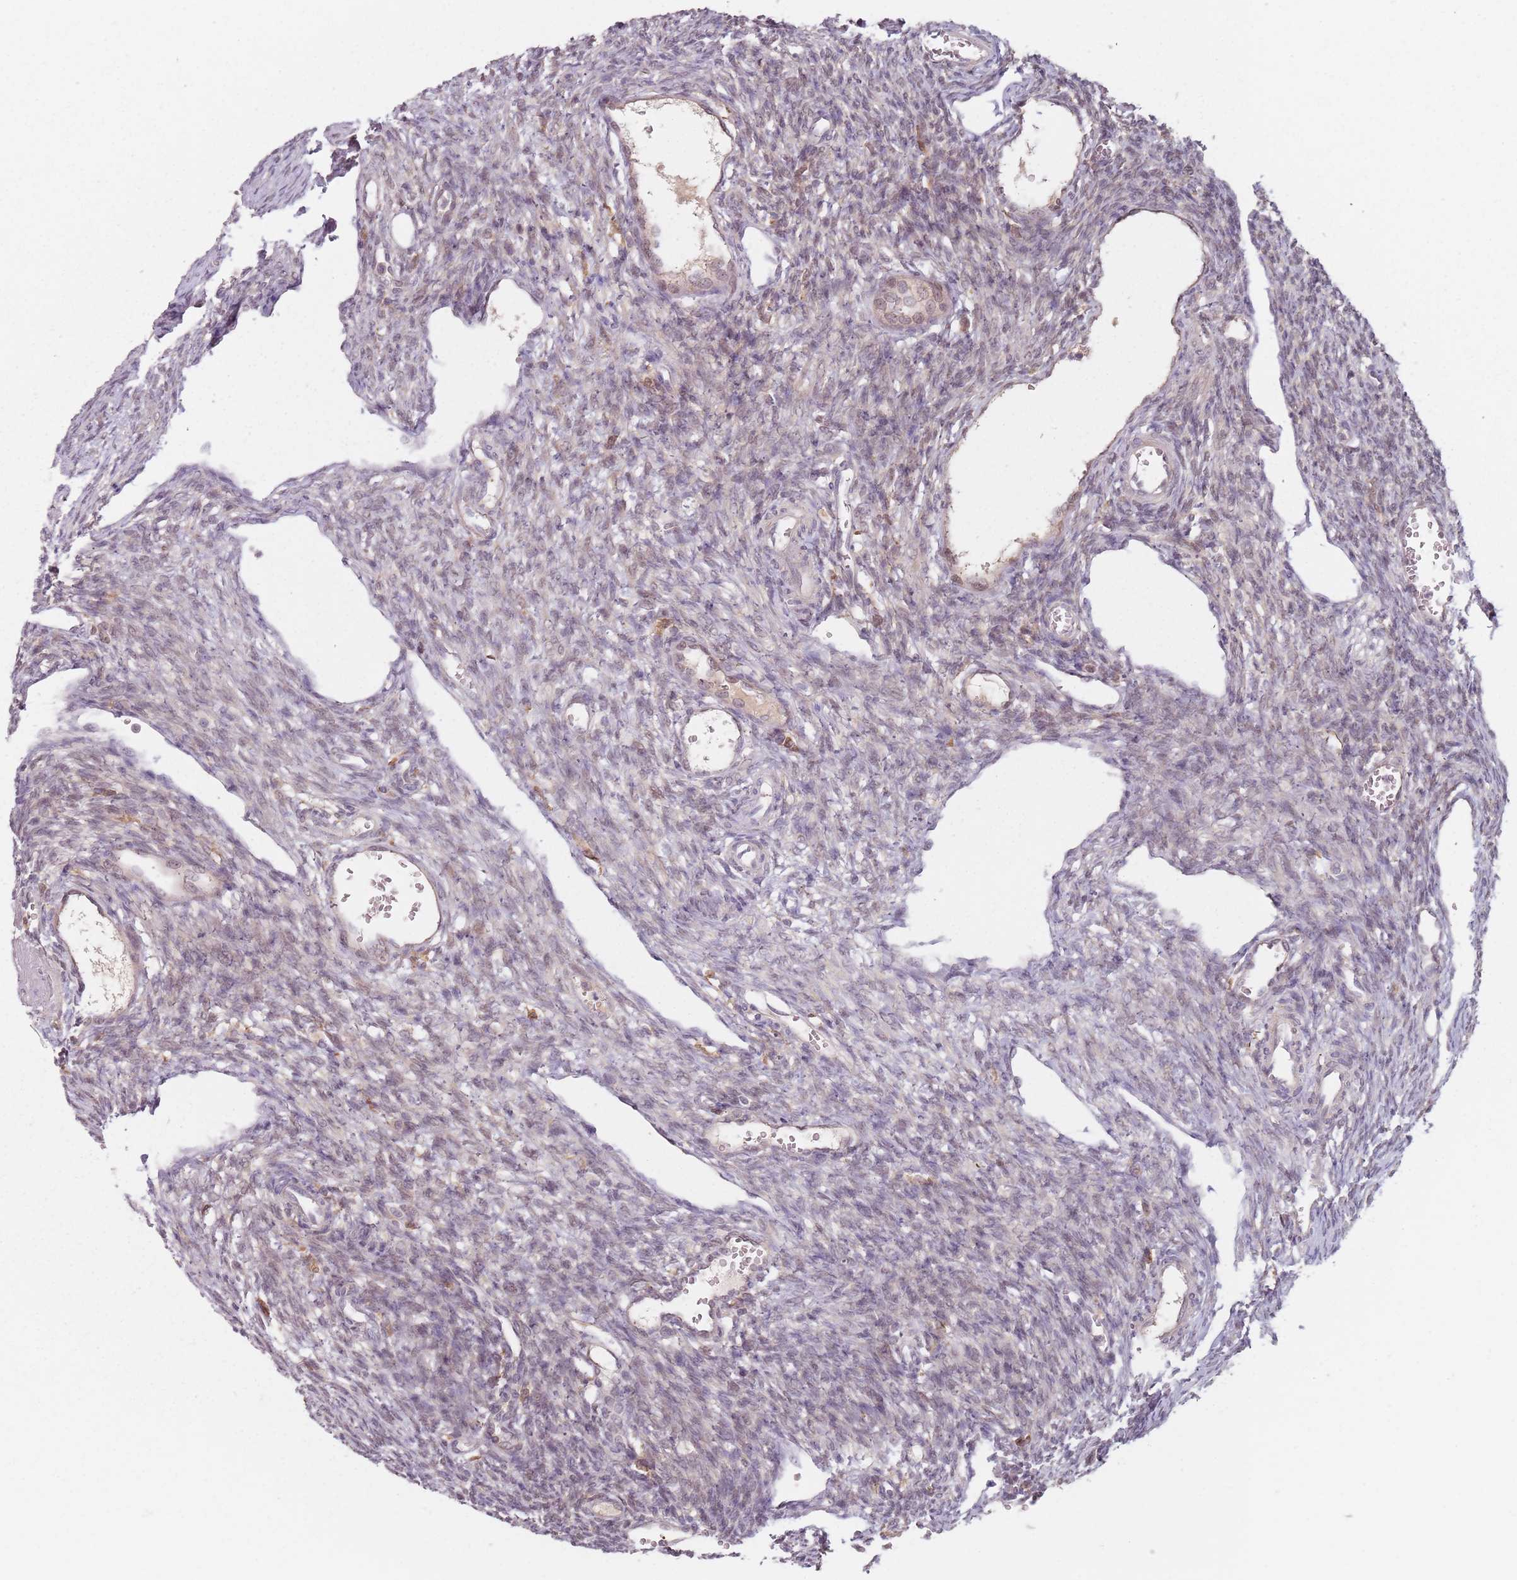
{"staining": {"intensity": "moderate", "quantity": ">75%", "location": "cytoplasmic/membranous"}, "tissue": "ovary", "cell_type": "Follicle cells", "image_type": "normal", "snomed": [{"axis": "morphology", "description": "Normal tissue, NOS"}, {"axis": "morphology", "description": "Cyst, NOS"}, {"axis": "topography", "description": "Ovary"}], "caption": "Immunohistochemical staining of benign human ovary demonstrates >75% levels of moderate cytoplasmic/membranous protein expression in approximately >75% of follicle cells. (DAB IHC, brown staining for protein, blue staining for nuclei).", "gene": "NAXE", "patient": {"sex": "female", "age": 33}}